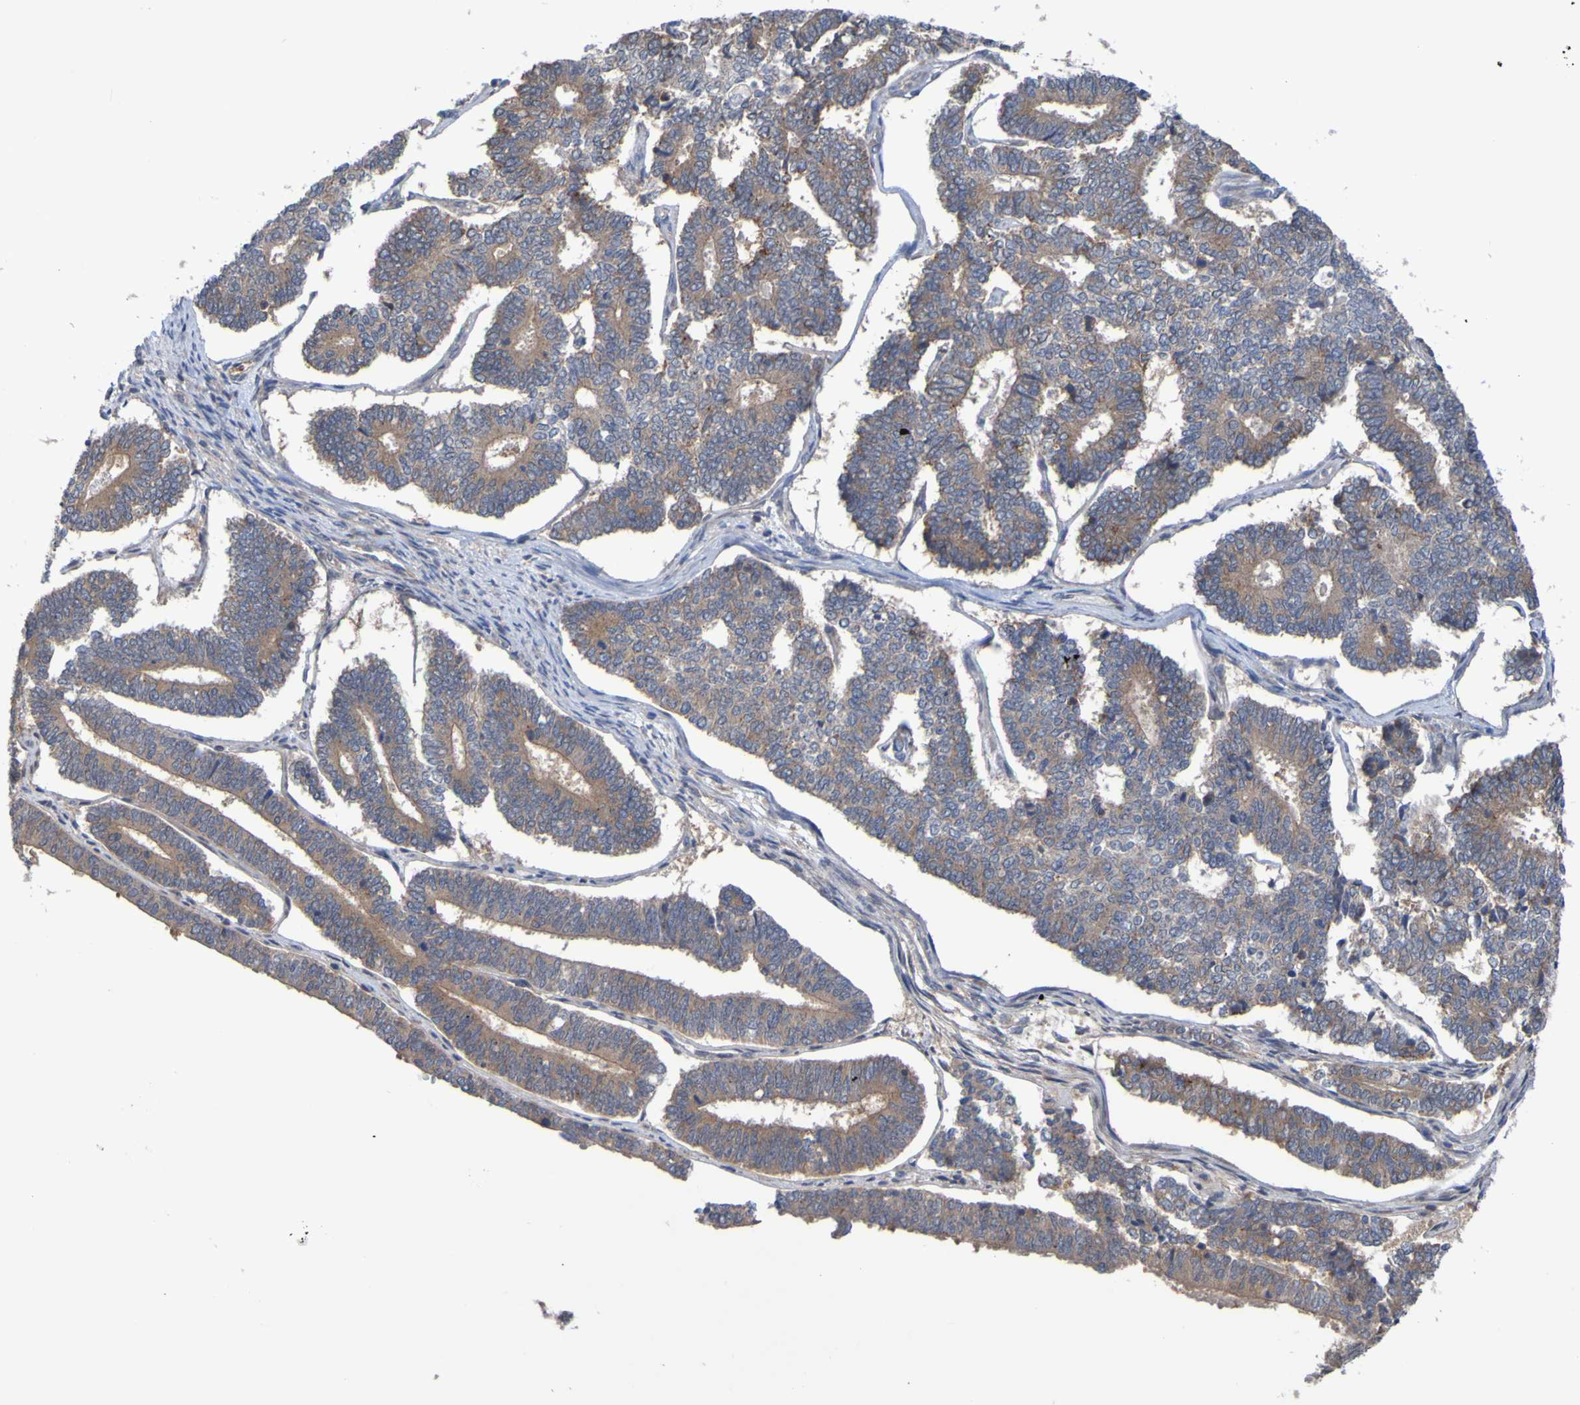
{"staining": {"intensity": "moderate", "quantity": ">75%", "location": "cytoplasmic/membranous"}, "tissue": "endometrial cancer", "cell_type": "Tumor cells", "image_type": "cancer", "snomed": [{"axis": "morphology", "description": "Adenocarcinoma, NOS"}, {"axis": "topography", "description": "Endometrium"}], "caption": "DAB immunohistochemical staining of human endometrial cancer (adenocarcinoma) exhibits moderate cytoplasmic/membranous protein staining in approximately >75% of tumor cells. The protein of interest is shown in brown color, while the nuclei are stained blue.", "gene": "SDK1", "patient": {"sex": "female", "age": 70}}